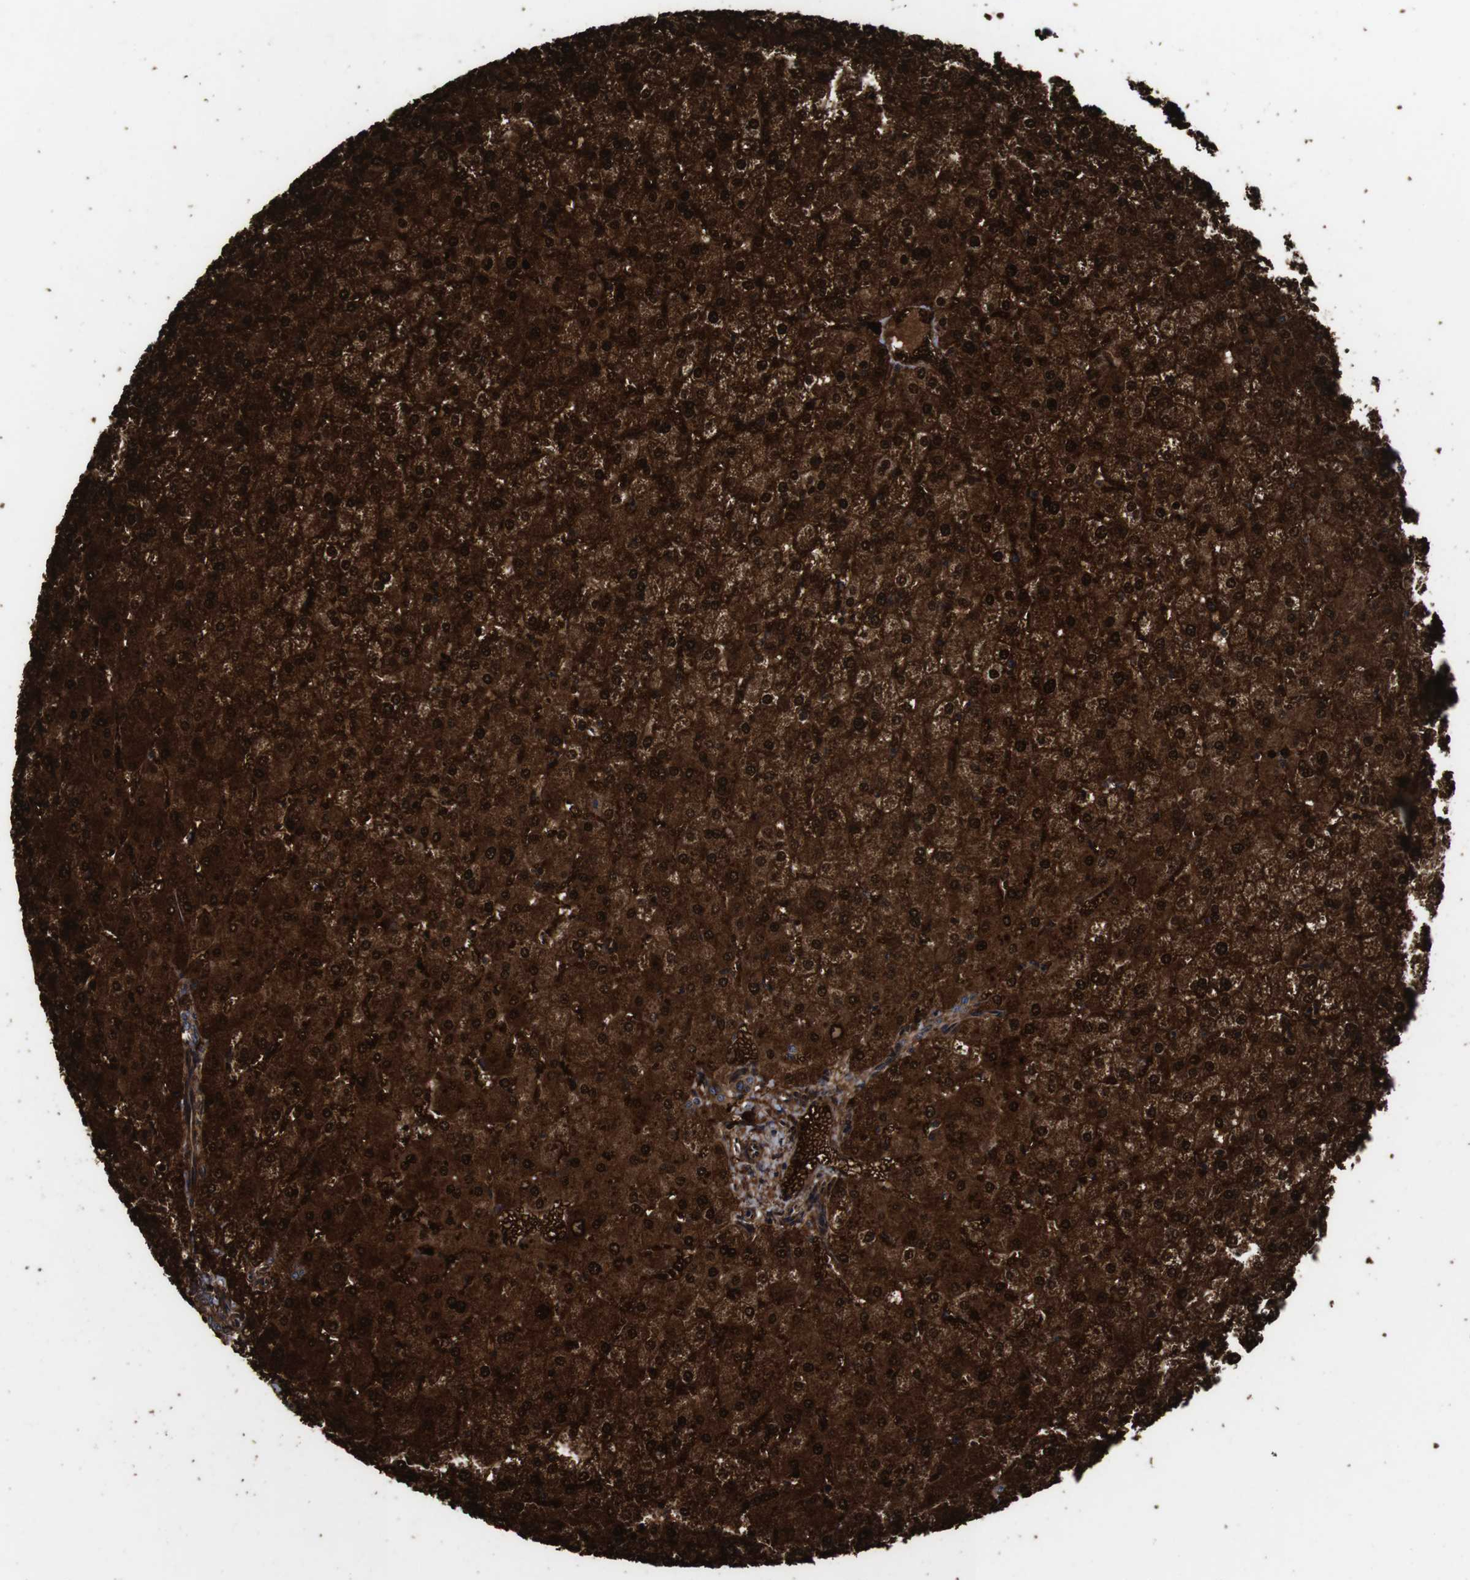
{"staining": {"intensity": "moderate", "quantity": ">75%", "location": "cytoplasmic/membranous"}, "tissue": "liver", "cell_type": "Cholangiocytes", "image_type": "normal", "snomed": [{"axis": "morphology", "description": "Normal tissue, NOS"}, {"axis": "topography", "description": "Liver"}], "caption": "This image reveals benign liver stained with immunohistochemistry to label a protein in brown. The cytoplasmic/membranous of cholangiocytes show moderate positivity for the protein. Nuclei are counter-stained blue.", "gene": "SMYD3", "patient": {"sex": "female", "age": 32}}